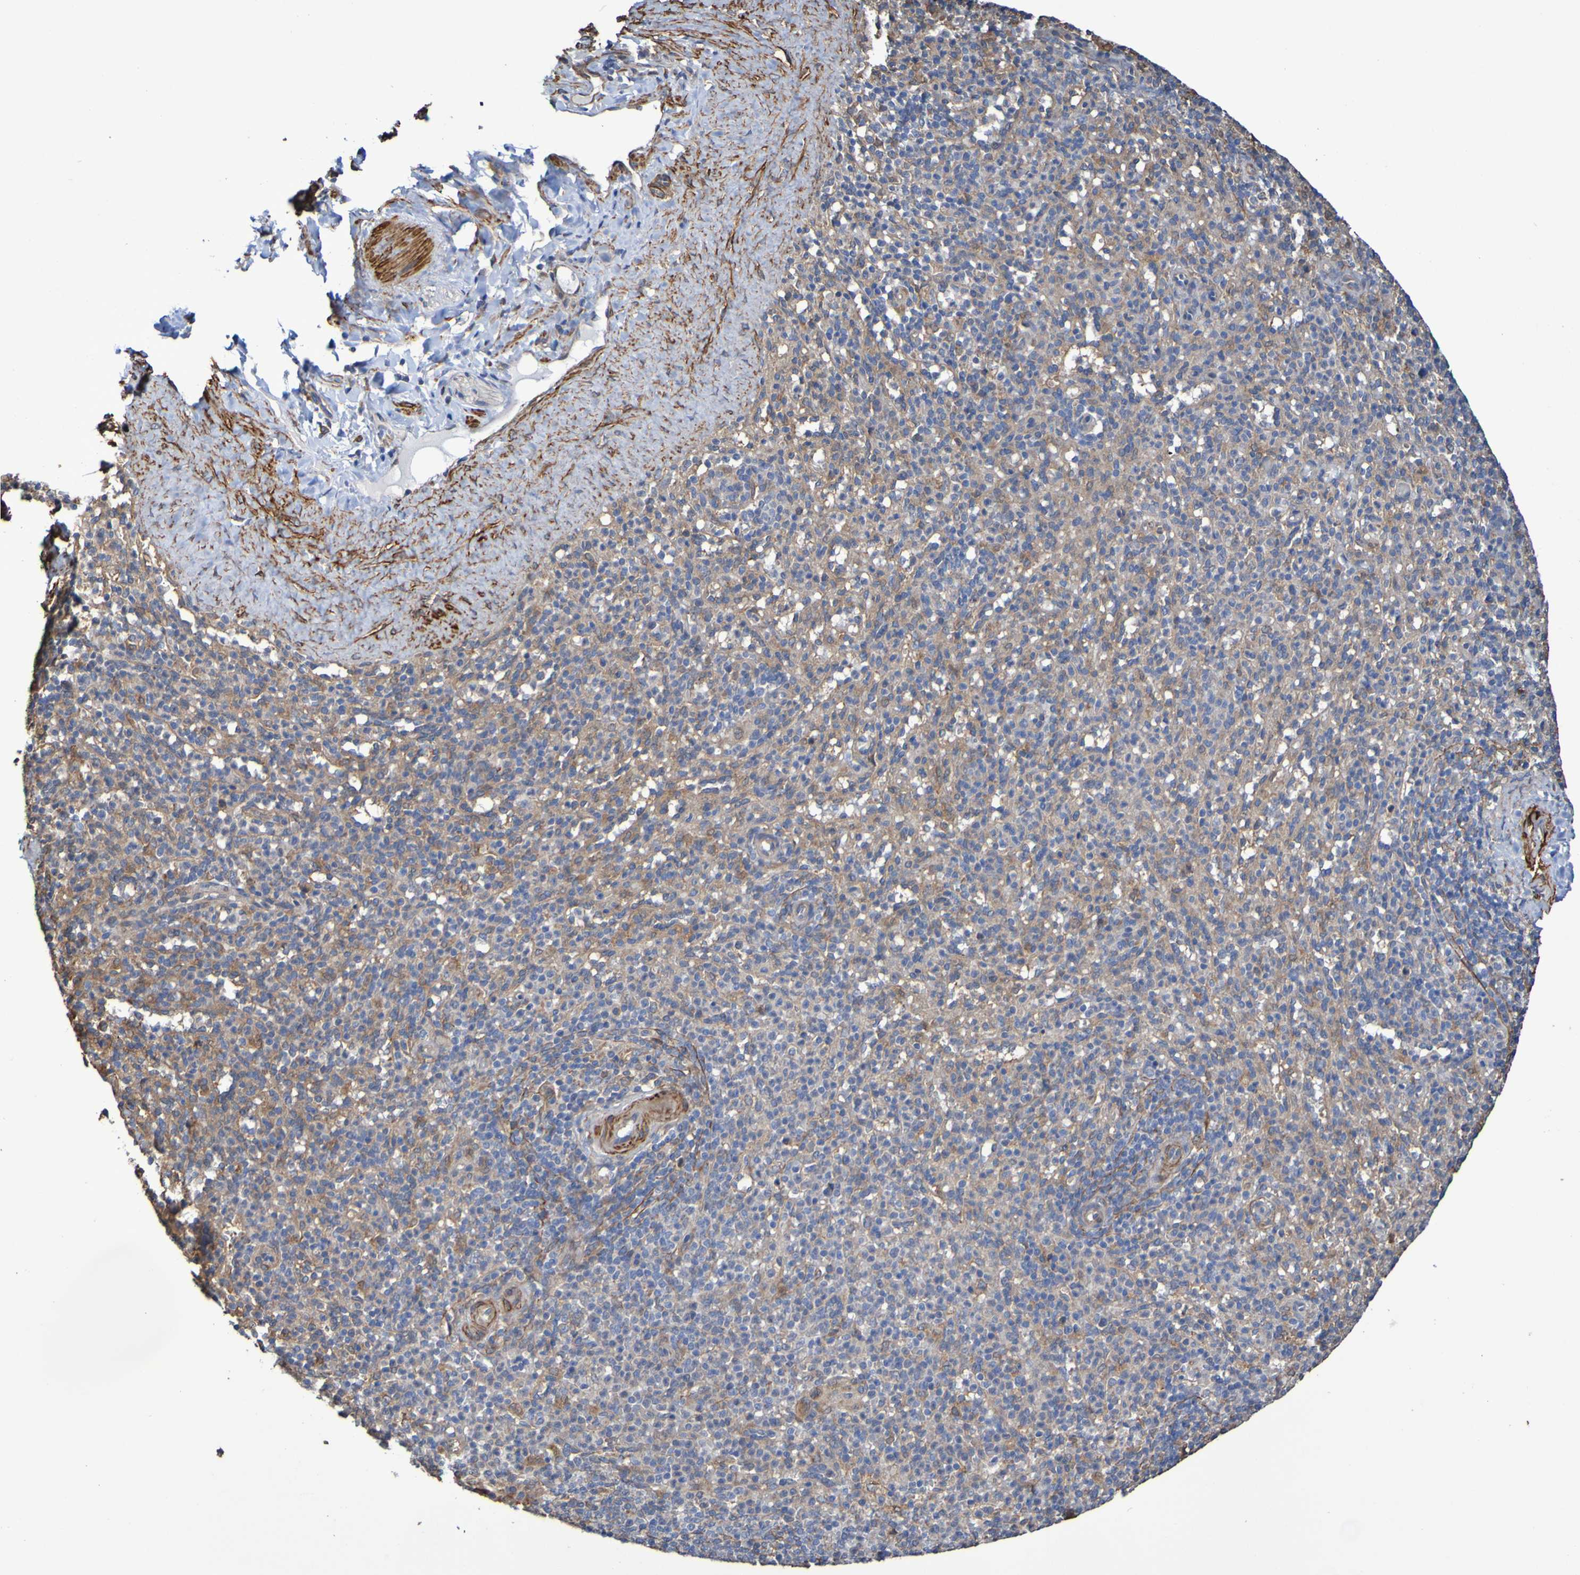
{"staining": {"intensity": "moderate", "quantity": "25%-75%", "location": "cytoplasmic/membranous"}, "tissue": "spleen", "cell_type": "Cells in red pulp", "image_type": "normal", "snomed": [{"axis": "morphology", "description": "Normal tissue, NOS"}, {"axis": "topography", "description": "Spleen"}], "caption": "An IHC histopathology image of unremarkable tissue is shown. Protein staining in brown highlights moderate cytoplasmic/membranous positivity in spleen within cells in red pulp.", "gene": "RAB11A", "patient": {"sex": "male", "age": 36}}